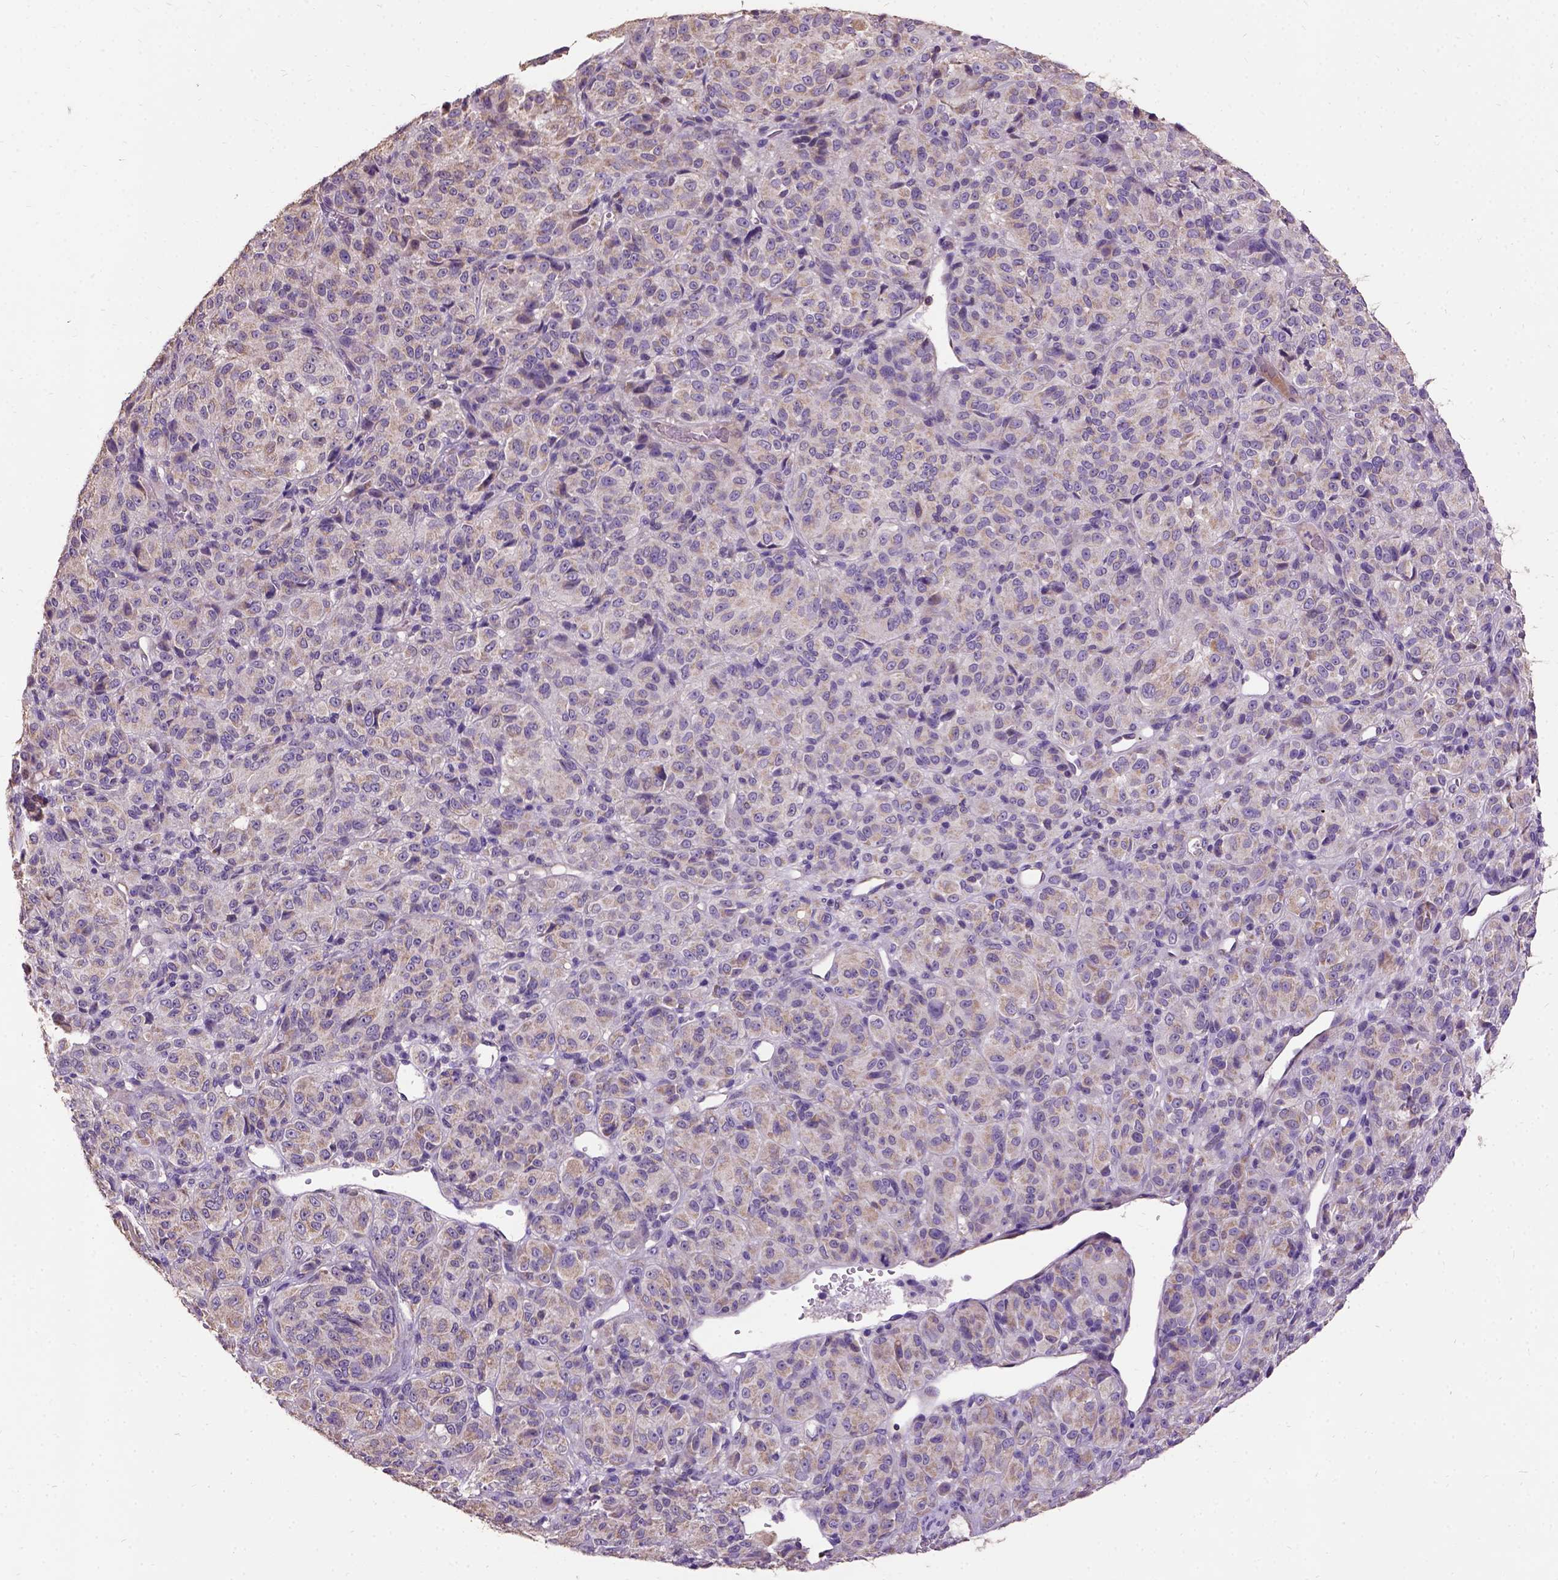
{"staining": {"intensity": "weak", "quantity": ">75%", "location": "cytoplasmic/membranous"}, "tissue": "melanoma", "cell_type": "Tumor cells", "image_type": "cancer", "snomed": [{"axis": "morphology", "description": "Malignant melanoma, Metastatic site"}, {"axis": "topography", "description": "Brain"}], "caption": "This is a histology image of IHC staining of malignant melanoma (metastatic site), which shows weak staining in the cytoplasmic/membranous of tumor cells.", "gene": "DQX1", "patient": {"sex": "female", "age": 56}}